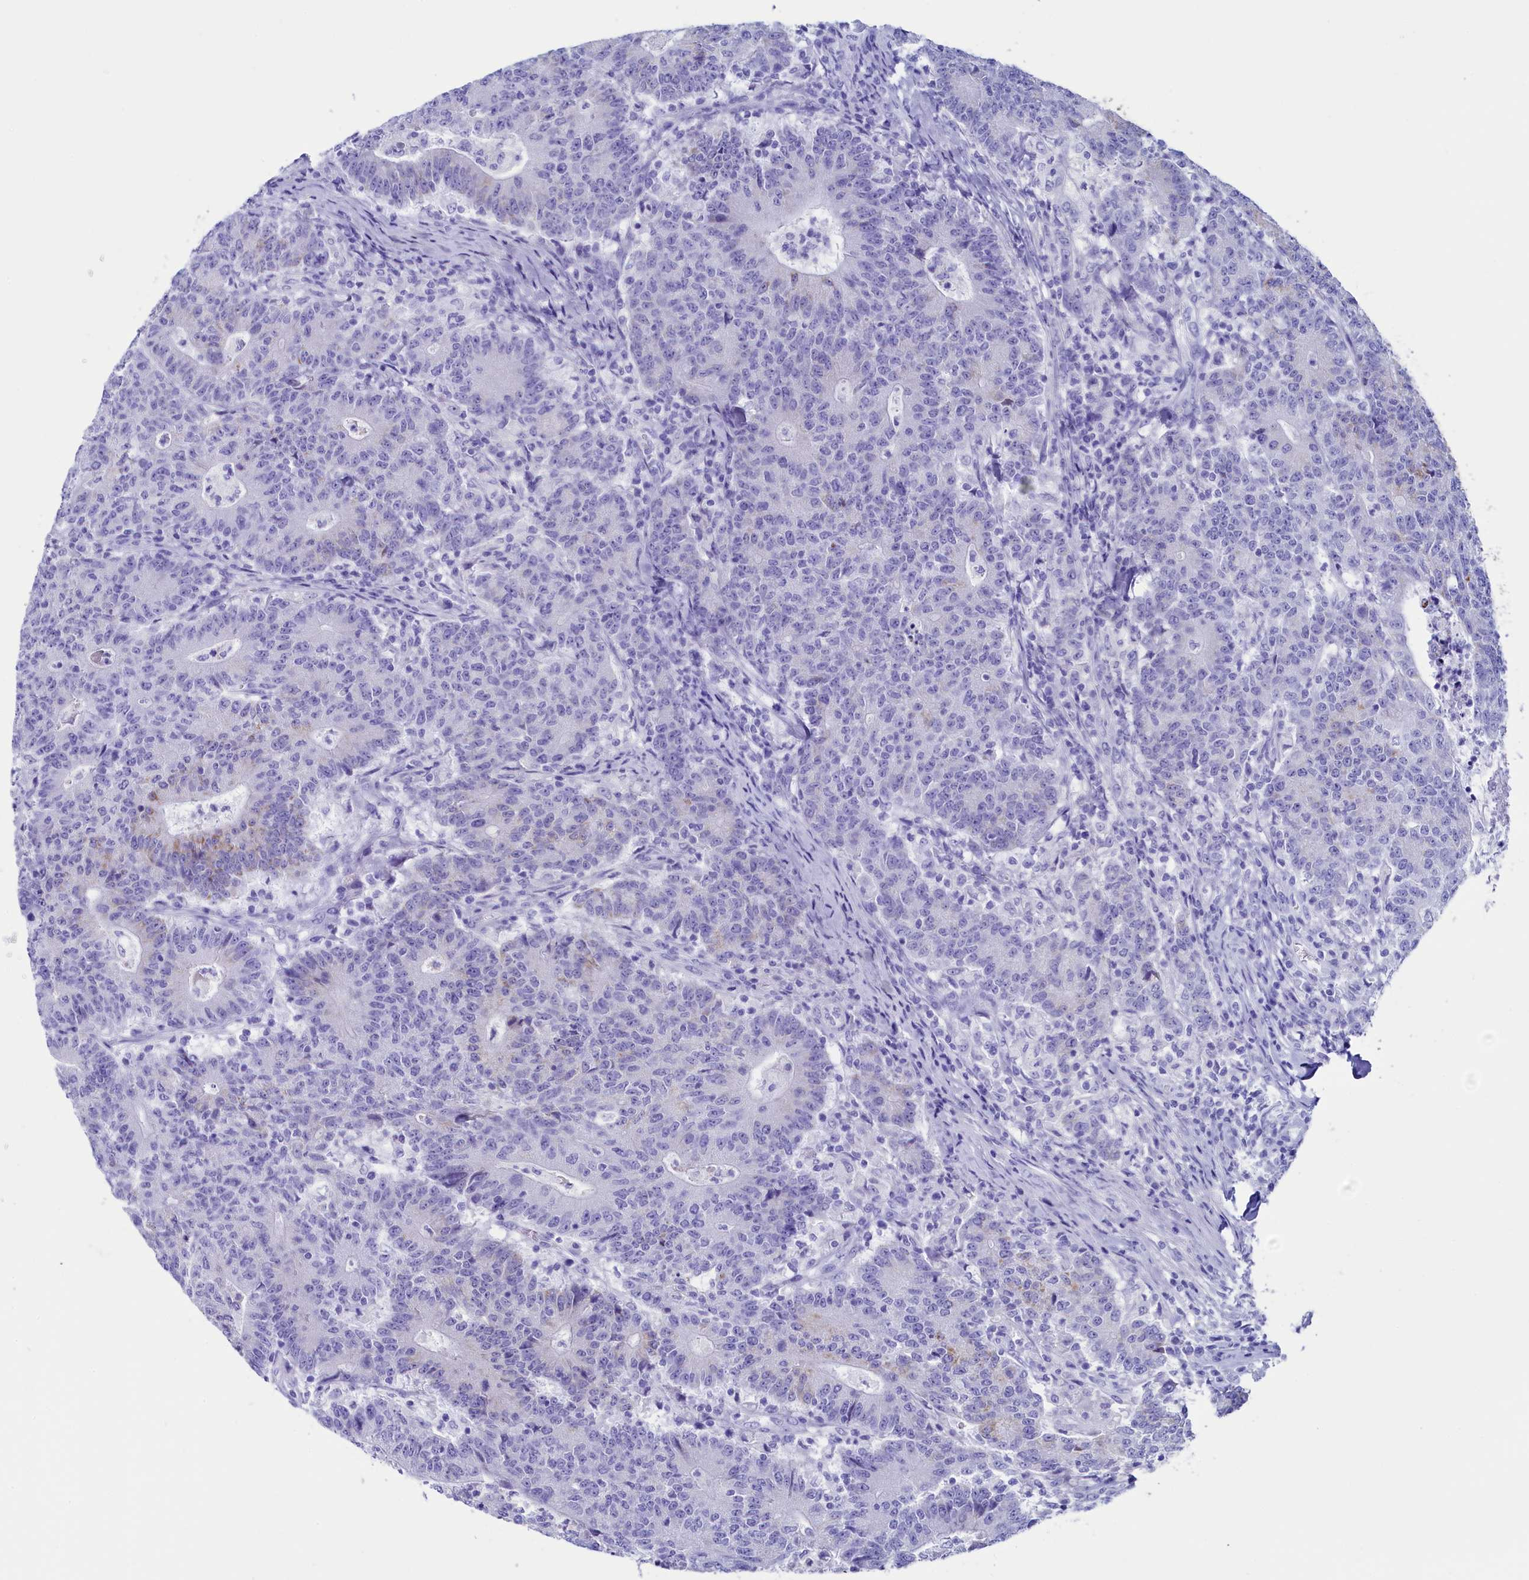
{"staining": {"intensity": "negative", "quantity": "none", "location": "none"}, "tissue": "colorectal cancer", "cell_type": "Tumor cells", "image_type": "cancer", "snomed": [{"axis": "morphology", "description": "Adenocarcinoma, NOS"}, {"axis": "topography", "description": "Colon"}], "caption": "Tumor cells are negative for protein expression in human colorectal cancer (adenocarcinoma).", "gene": "ANKRD29", "patient": {"sex": "female", "age": 75}}